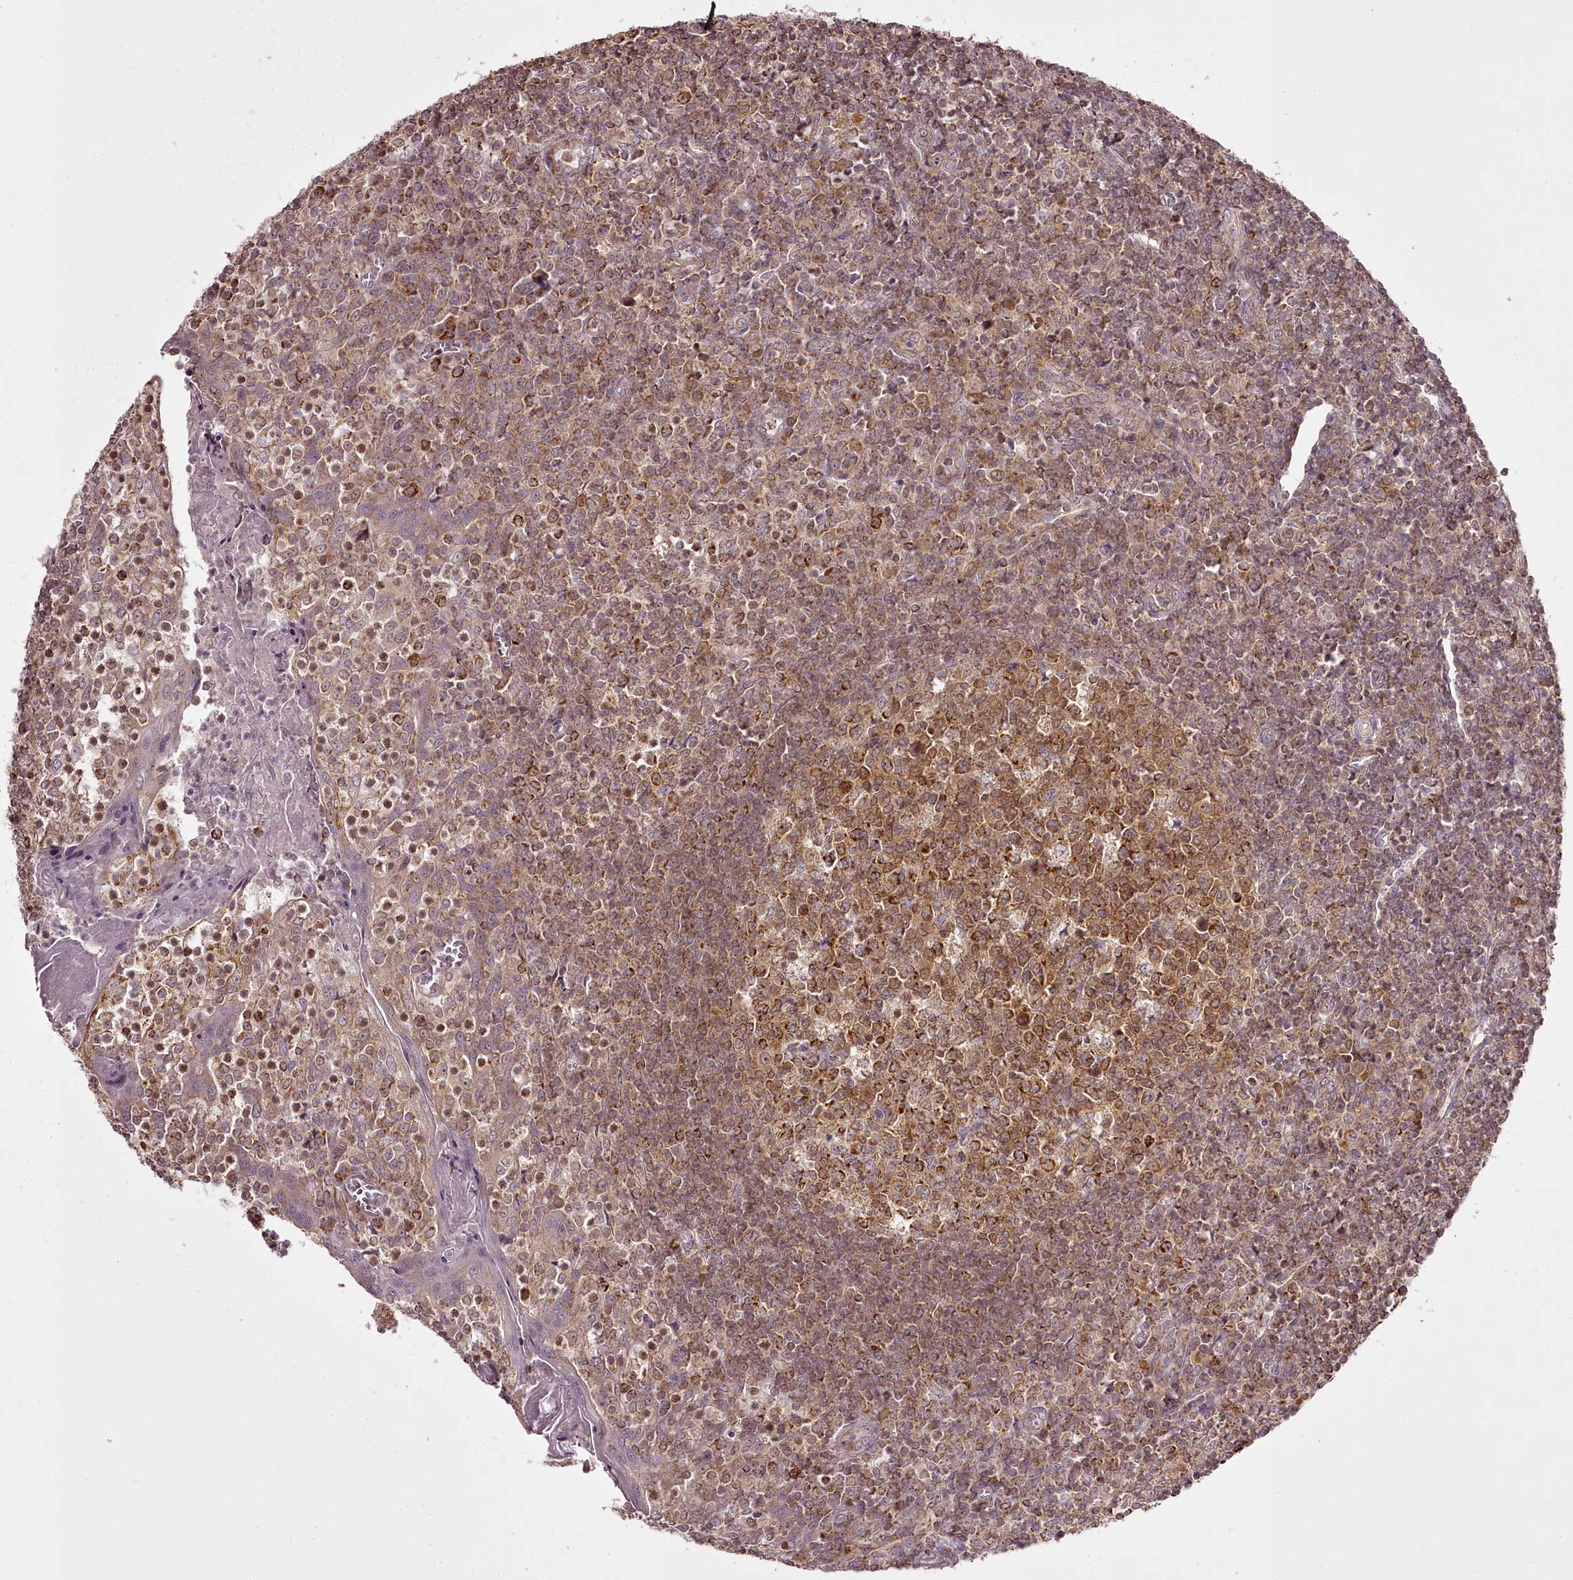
{"staining": {"intensity": "strong", "quantity": "25%-75%", "location": "cytoplasmic/membranous"}, "tissue": "tonsil", "cell_type": "Germinal center cells", "image_type": "normal", "snomed": [{"axis": "morphology", "description": "Normal tissue, NOS"}, {"axis": "topography", "description": "Tonsil"}], "caption": "Immunohistochemistry (IHC) micrograph of benign tonsil: tonsil stained using IHC demonstrates high levels of strong protein expression localized specifically in the cytoplasmic/membranous of germinal center cells, appearing as a cytoplasmic/membranous brown color.", "gene": "CHCHD2", "patient": {"sex": "female", "age": 19}}